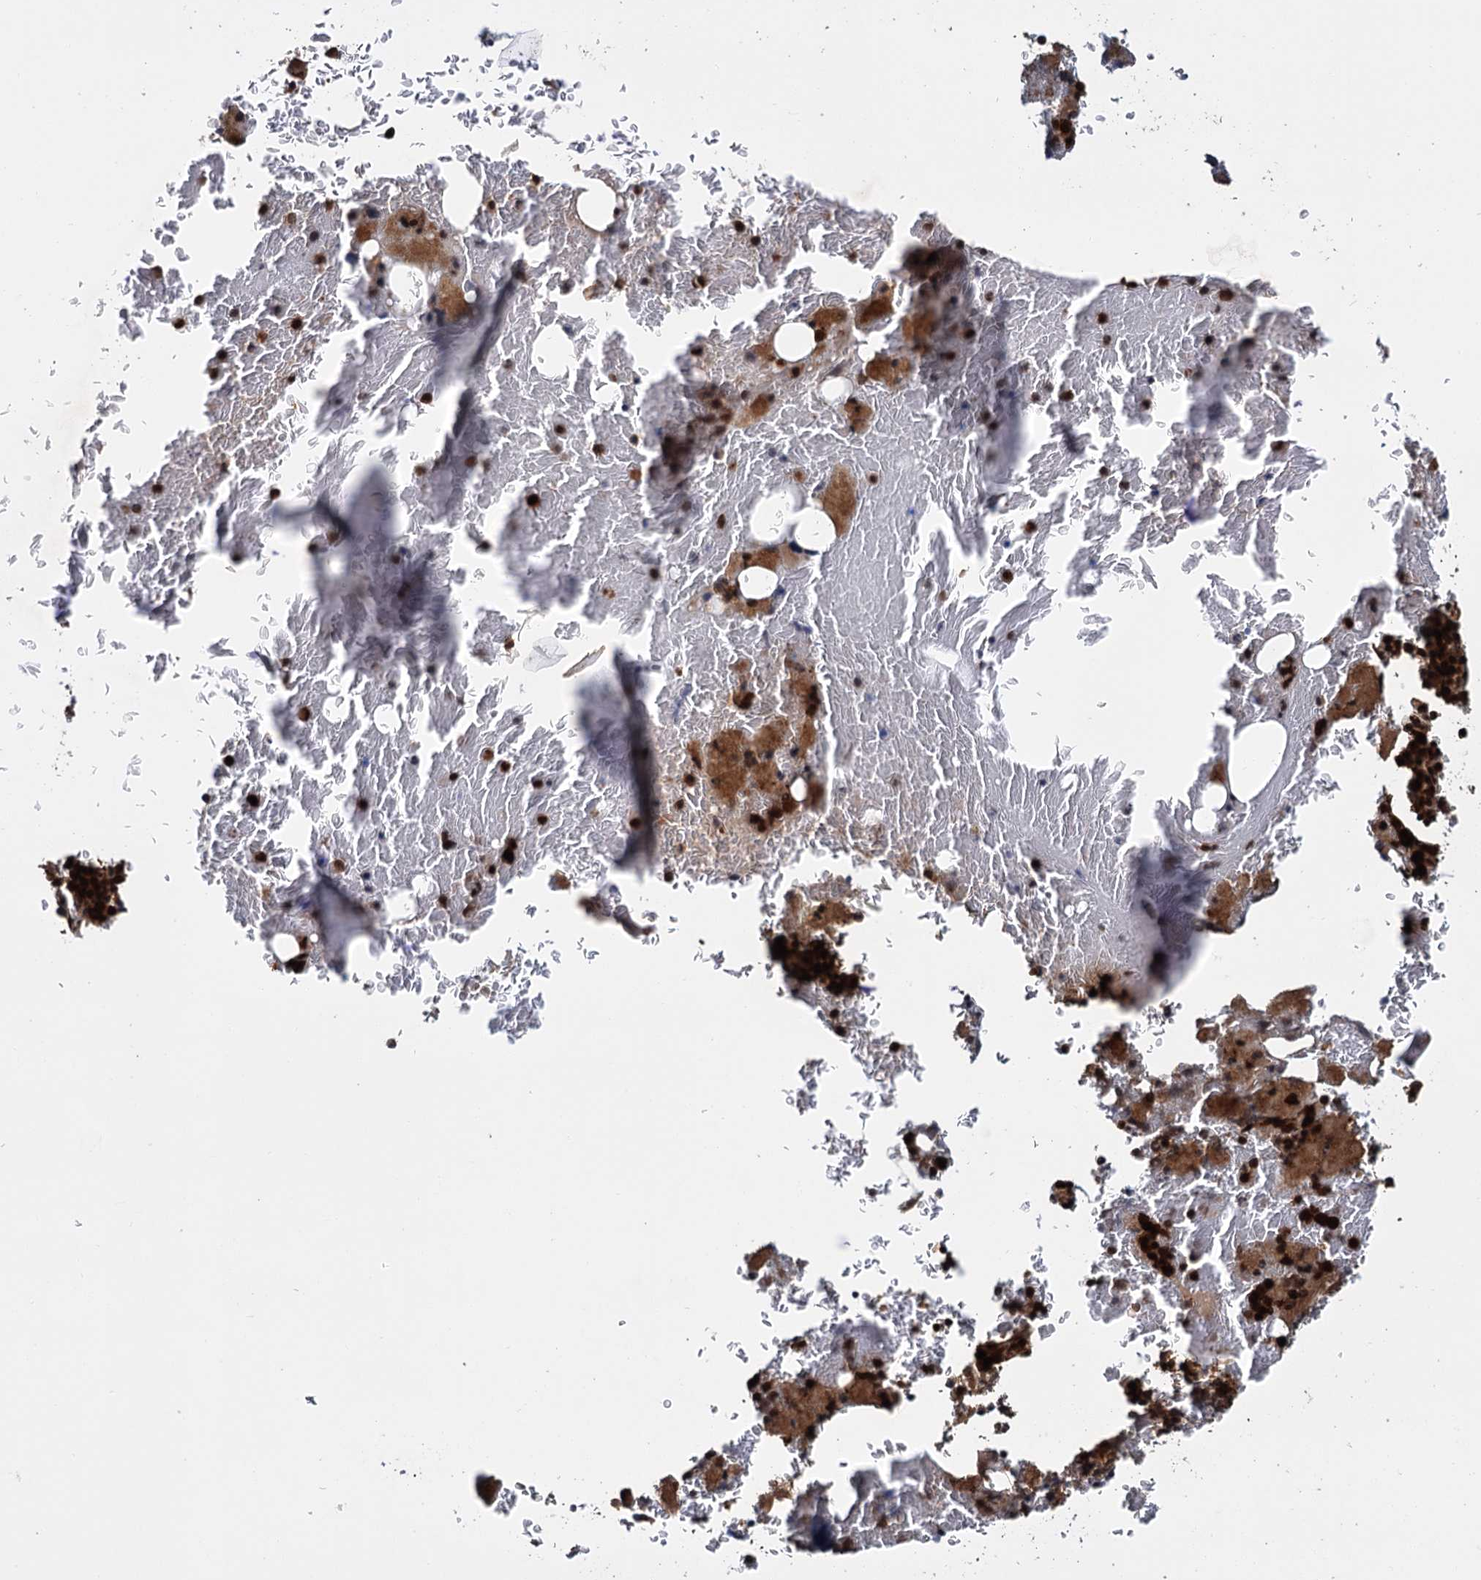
{"staining": {"intensity": "strong", "quantity": "25%-75%", "location": "cytoplasmic/membranous,nuclear"}, "tissue": "bone marrow", "cell_type": "Hematopoietic cells", "image_type": "normal", "snomed": [{"axis": "morphology", "description": "Normal tissue, NOS"}, {"axis": "topography", "description": "Bone marrow"}], "caption": "Normal bone marrow demonstrates strong cytoplasmic/membranous,nuclear positivity in about 25%-75% of hematopoietic cells, visualized by immunohistochemistry.", "gene": "KANSL2", "patient": {"sex": "male", "age": 79}}